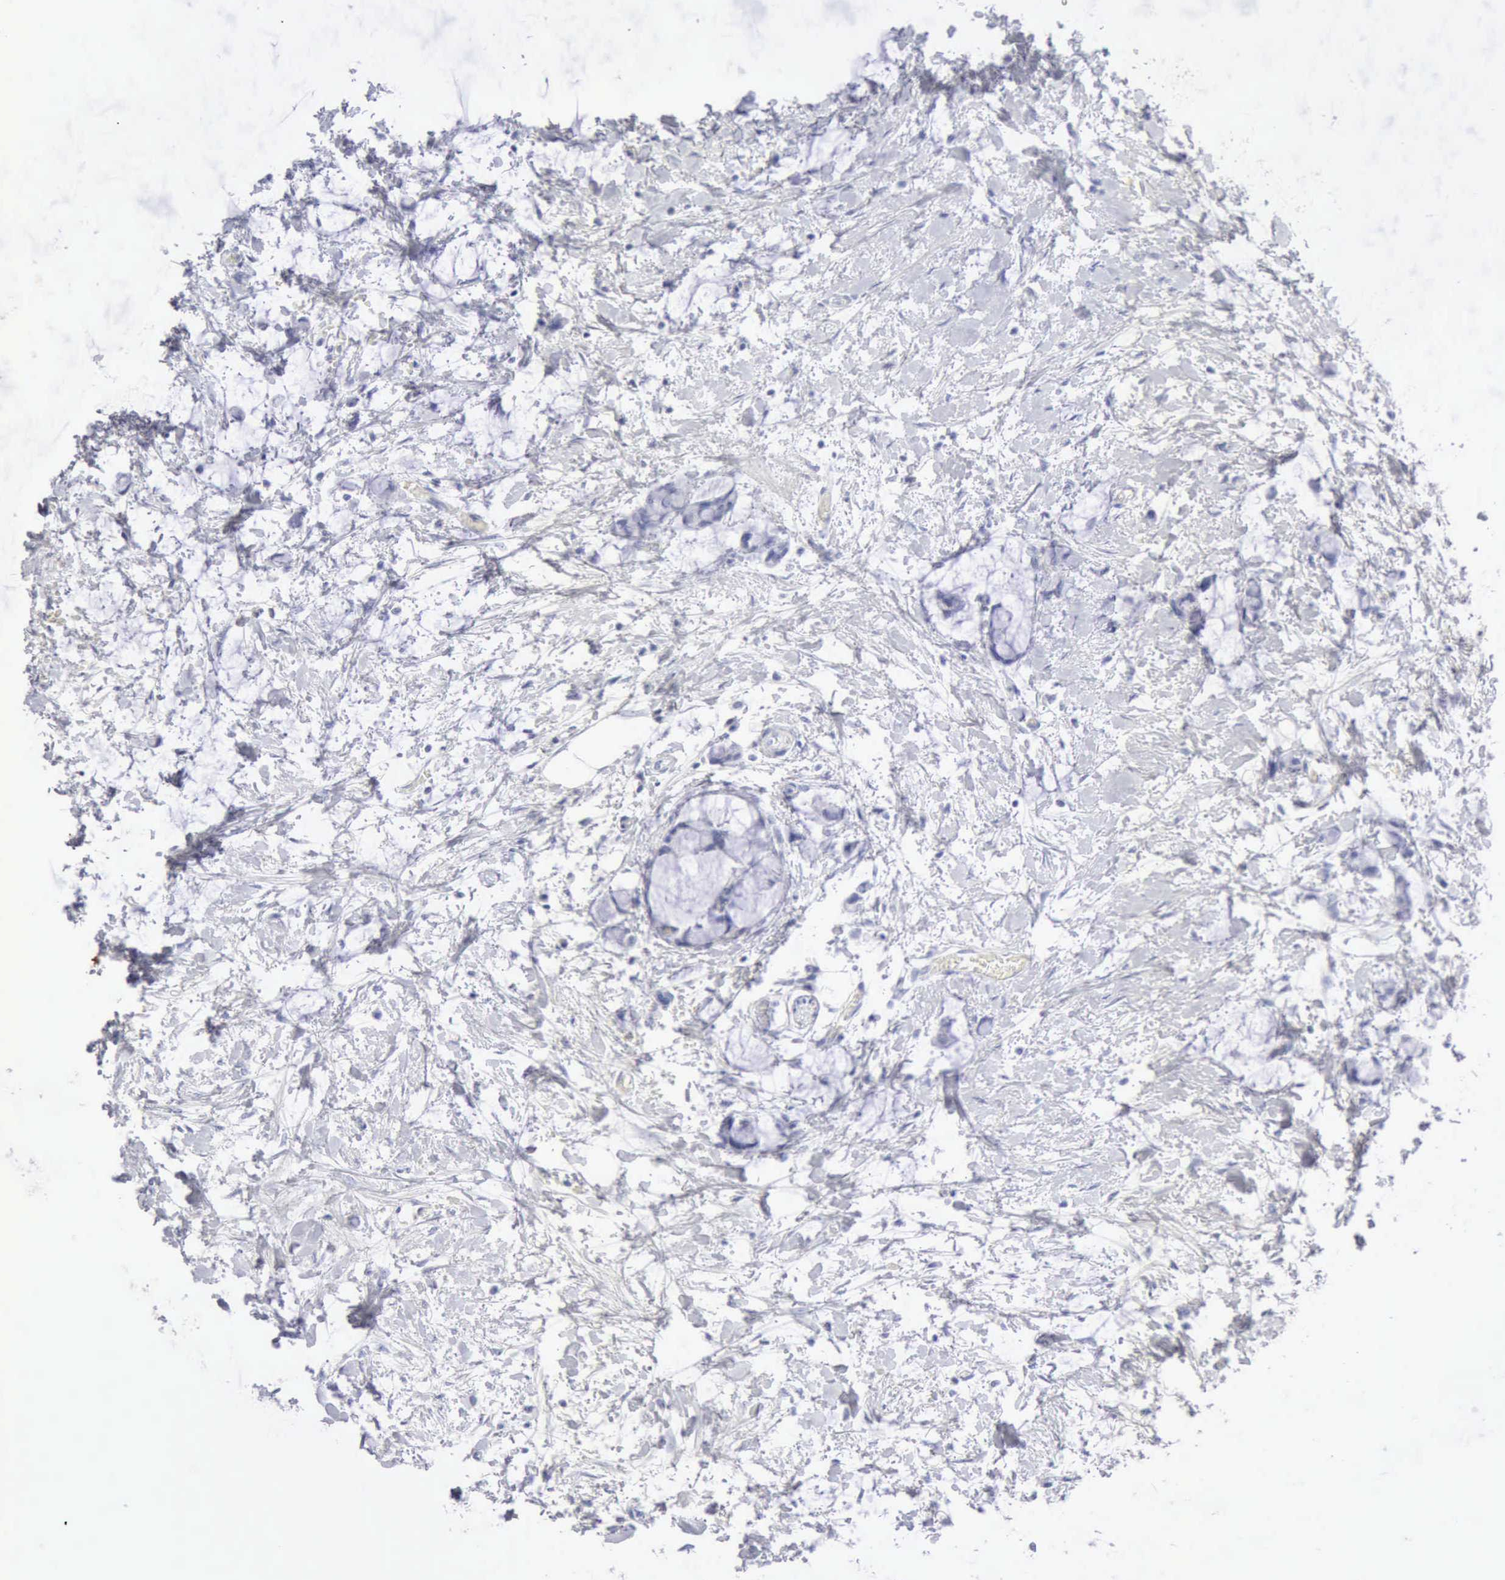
{"staining": {"intensity": "negative", "quantity": "none", "location": "none"}, "tissue": "colorectal cancer", "cell_type": "Tumor cells", "image_type": "cancer", "snomed": [{"axis": "morphology", "description": "Normal tissue, NOS"}, {"axis": "morphology", "description": "Adenocarcinoma, NOS"}, {"axis": "topography", "description": "Colon"}, {"axis": "topography", "description": "Peripheral nerve tissue"}], "caption": "IHC histopathology image of neoplastic tissue: human colorectal cancer stained with DAB (3,3'-diaminobenzidine) reveals no significant protein positivity in tumor cells. (DAB (3,3'-diaminobenzidine) IHC with hematoxylin counter stain).", "gene": "KRT10", "patient": {"sex": "male", "age": 14}}